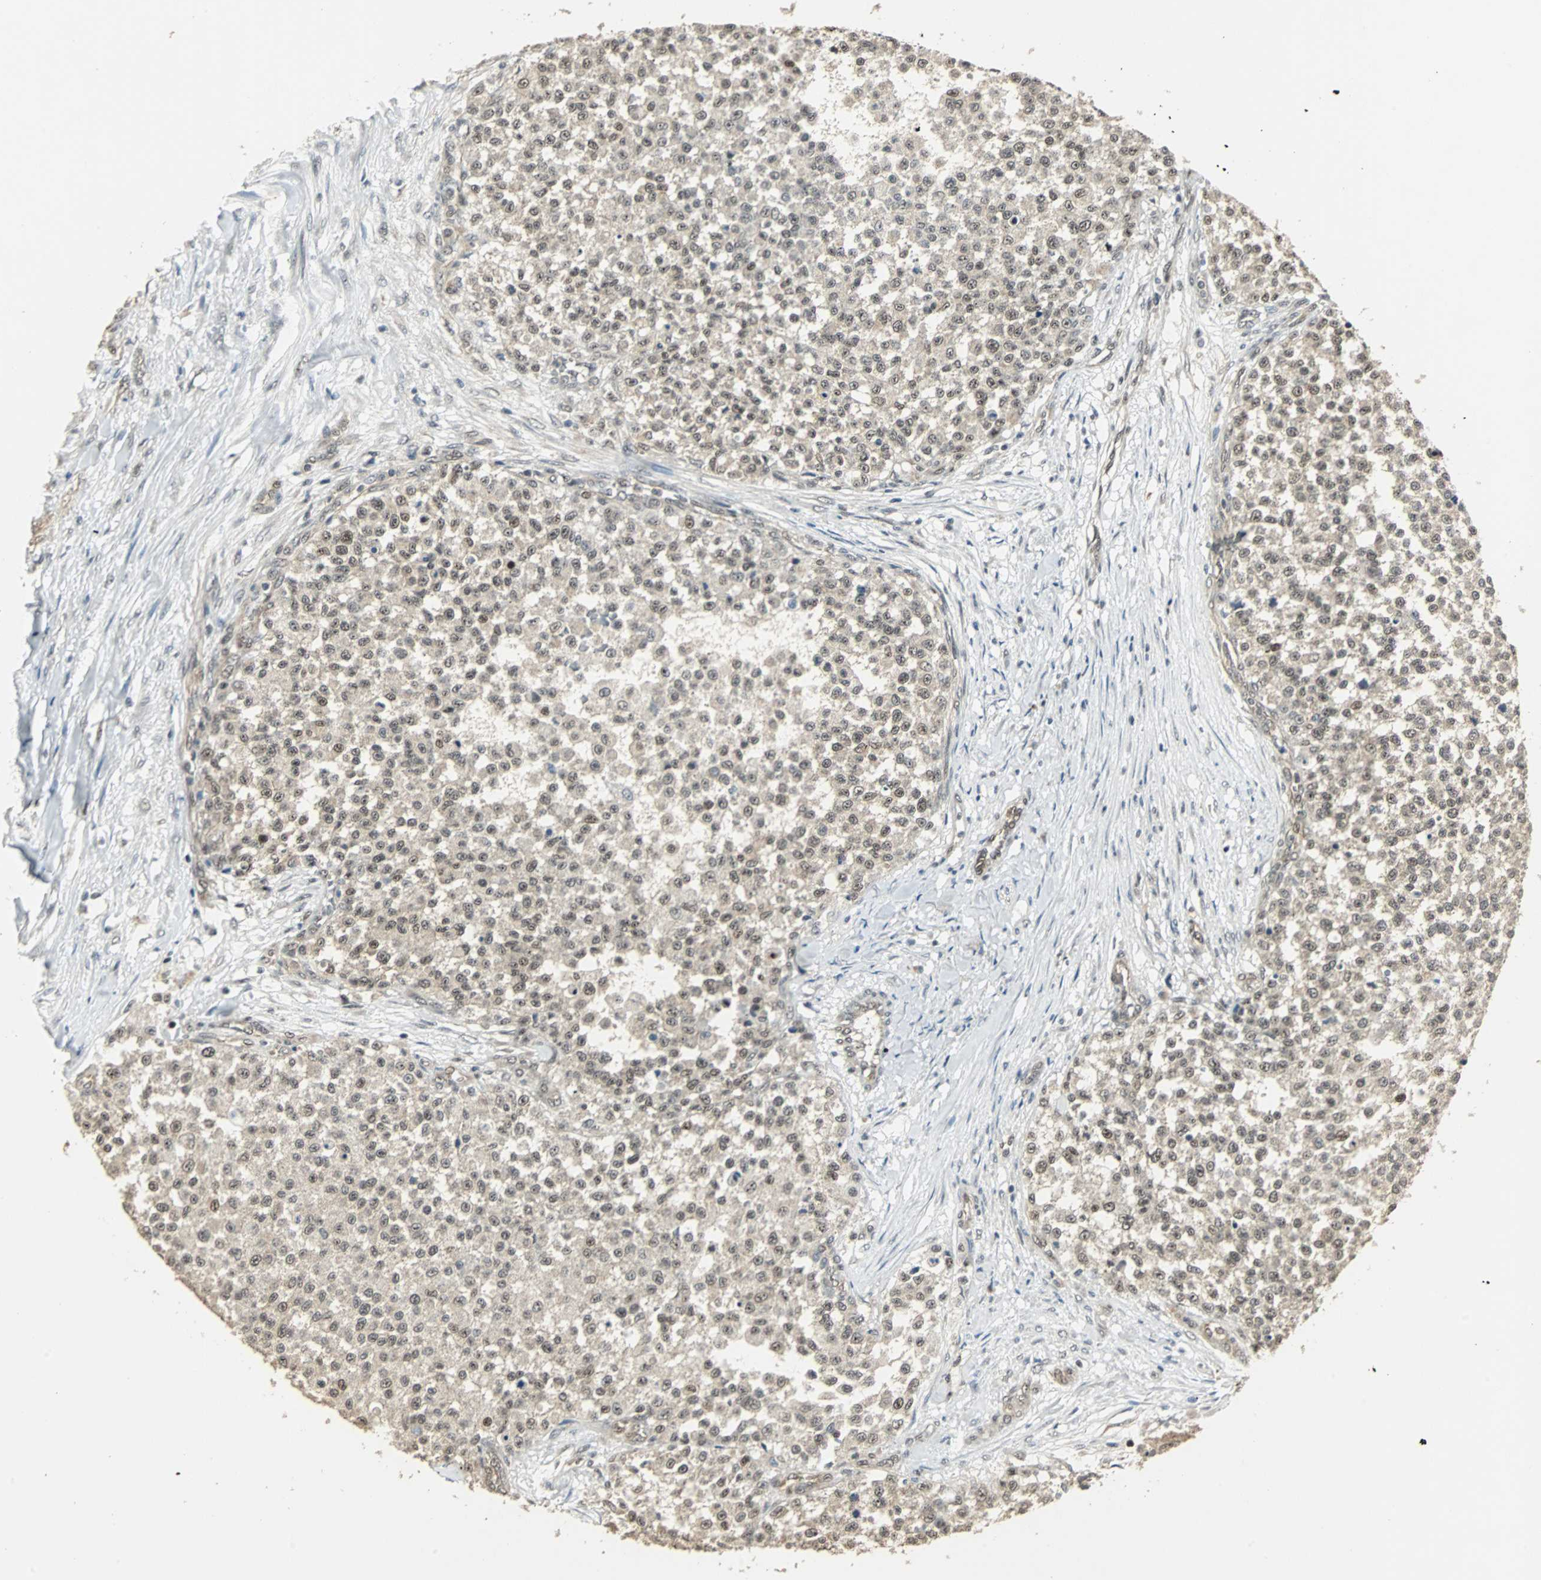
{"staining": {"intensity": "weak", "quantity": "25%-75%", "location": "nuclear"}, "tissue": "testis cancer", "cell_type": "Tumor cells", "image_type": "cancer", "snomed": [{"axis": "morphology", "description": "Seminoma, NOS"}, {"axis": "topography", "description": "Testis"}], "caption": "Immunohistochemistry (DAB) staining of human seminoma (testis) displays weak nuclear protein staining in approximately 25%-75% of tumor cells. Immunohistochemistry stains the protein in brown and the nuclei are stained blue.", "gene": "MED4", "patient": {"sex": "male", "age": 59}}